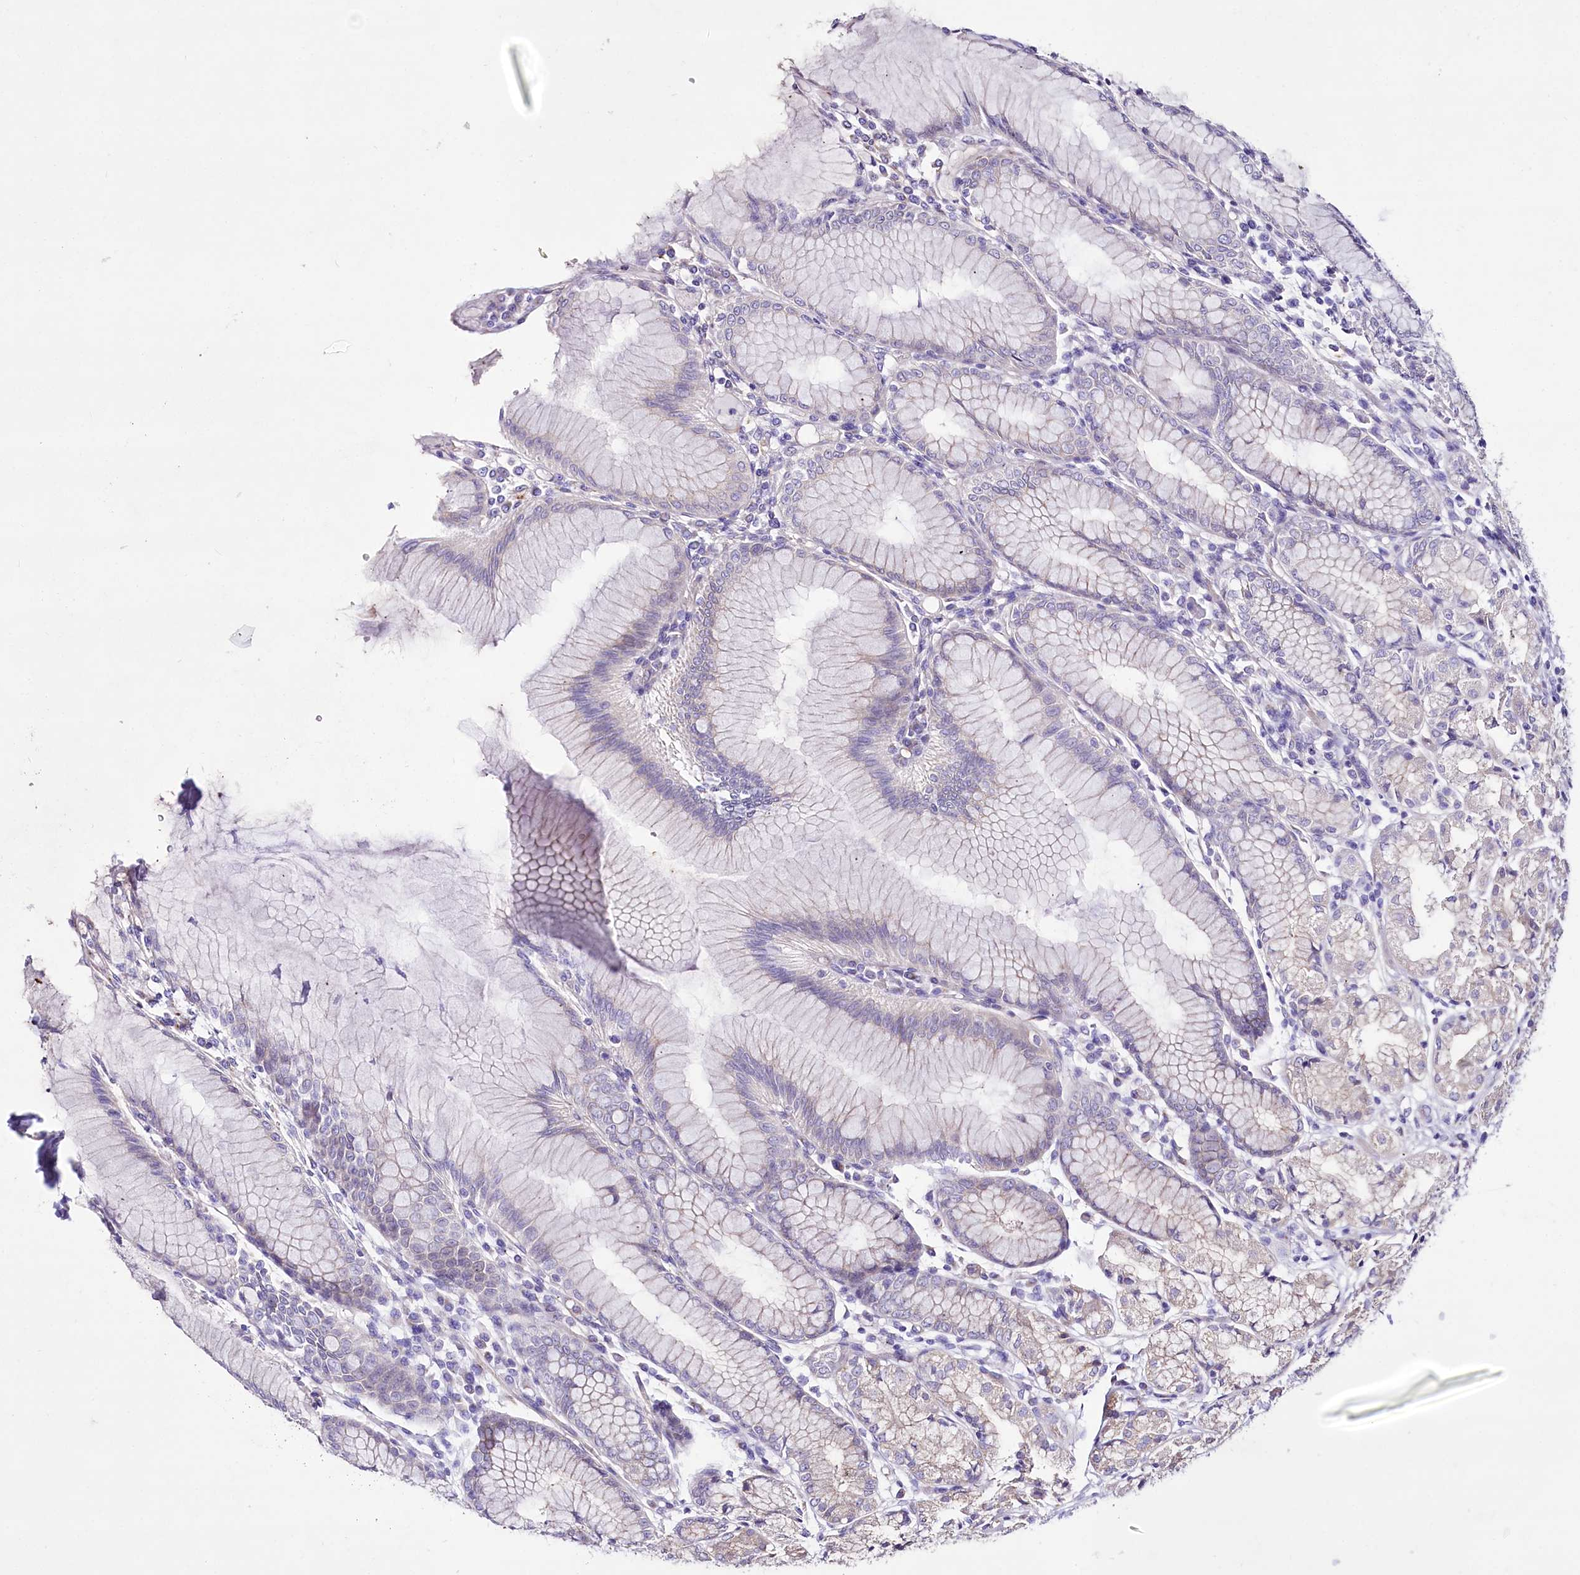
{"staining": {"intensity": "moderate", "quantity": "25%-75%", "location": "cytoplasmic/membranous"}, "tissue": "stomach", "cell_type": "Glandular cells", "image_type": "normal", "snomed": [{"axis": "morphology", "description": "Normal tissue, NOS"}, {"axis": "topography", "description": "Stomach"}], "caption": "Benign stomach reveals moderate cytoplasmic/membranous expression in about 25%-75% of glandular cells.", "gene": "LRRC34", "patient": {"sex": "female", "age": 57}}